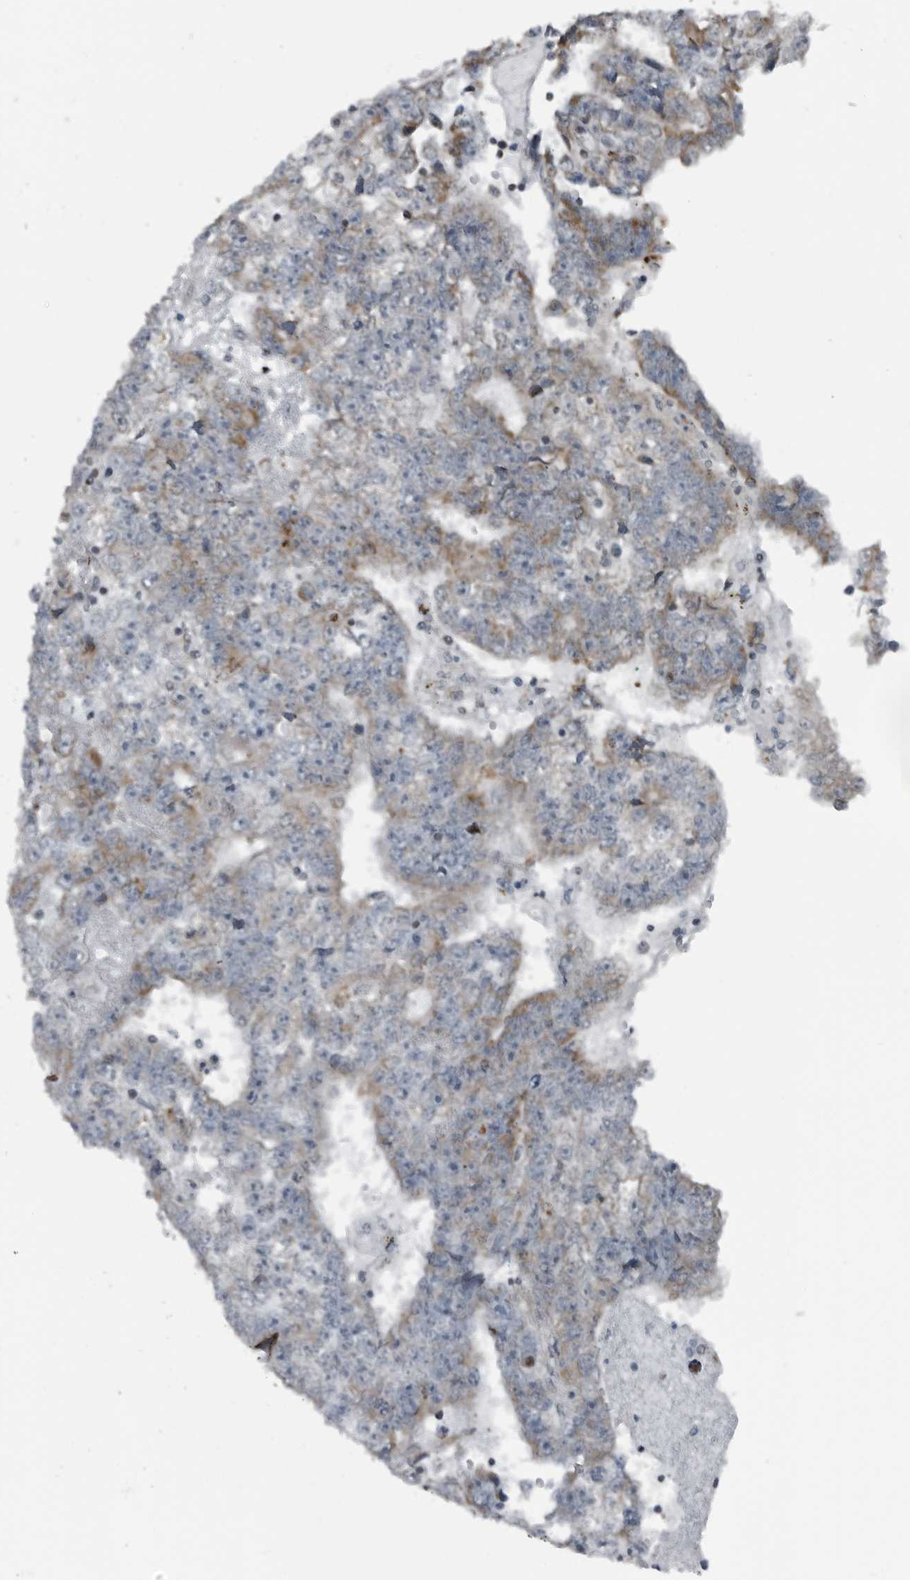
{"staining": {"intensity": "moderate", "quantity": "<25%", "location": "cytoplasmic/membranous"}, "tissue": "testis cancer", "cell_type": "Tumor cells", "image_type": "cancer", "snomed": [{"axis": "morphology", "description": "Carcinoma, Embryonal, NOS"}, {"axis": "topography", "description": "Testis"}], "caption": "Testis cancer stained with IHC reveals moderate cytoplasmic/membranous positivity in about <25% of tumor cells.", "gene": "GAK", "patient": {"sex": "male", "age": 25}}